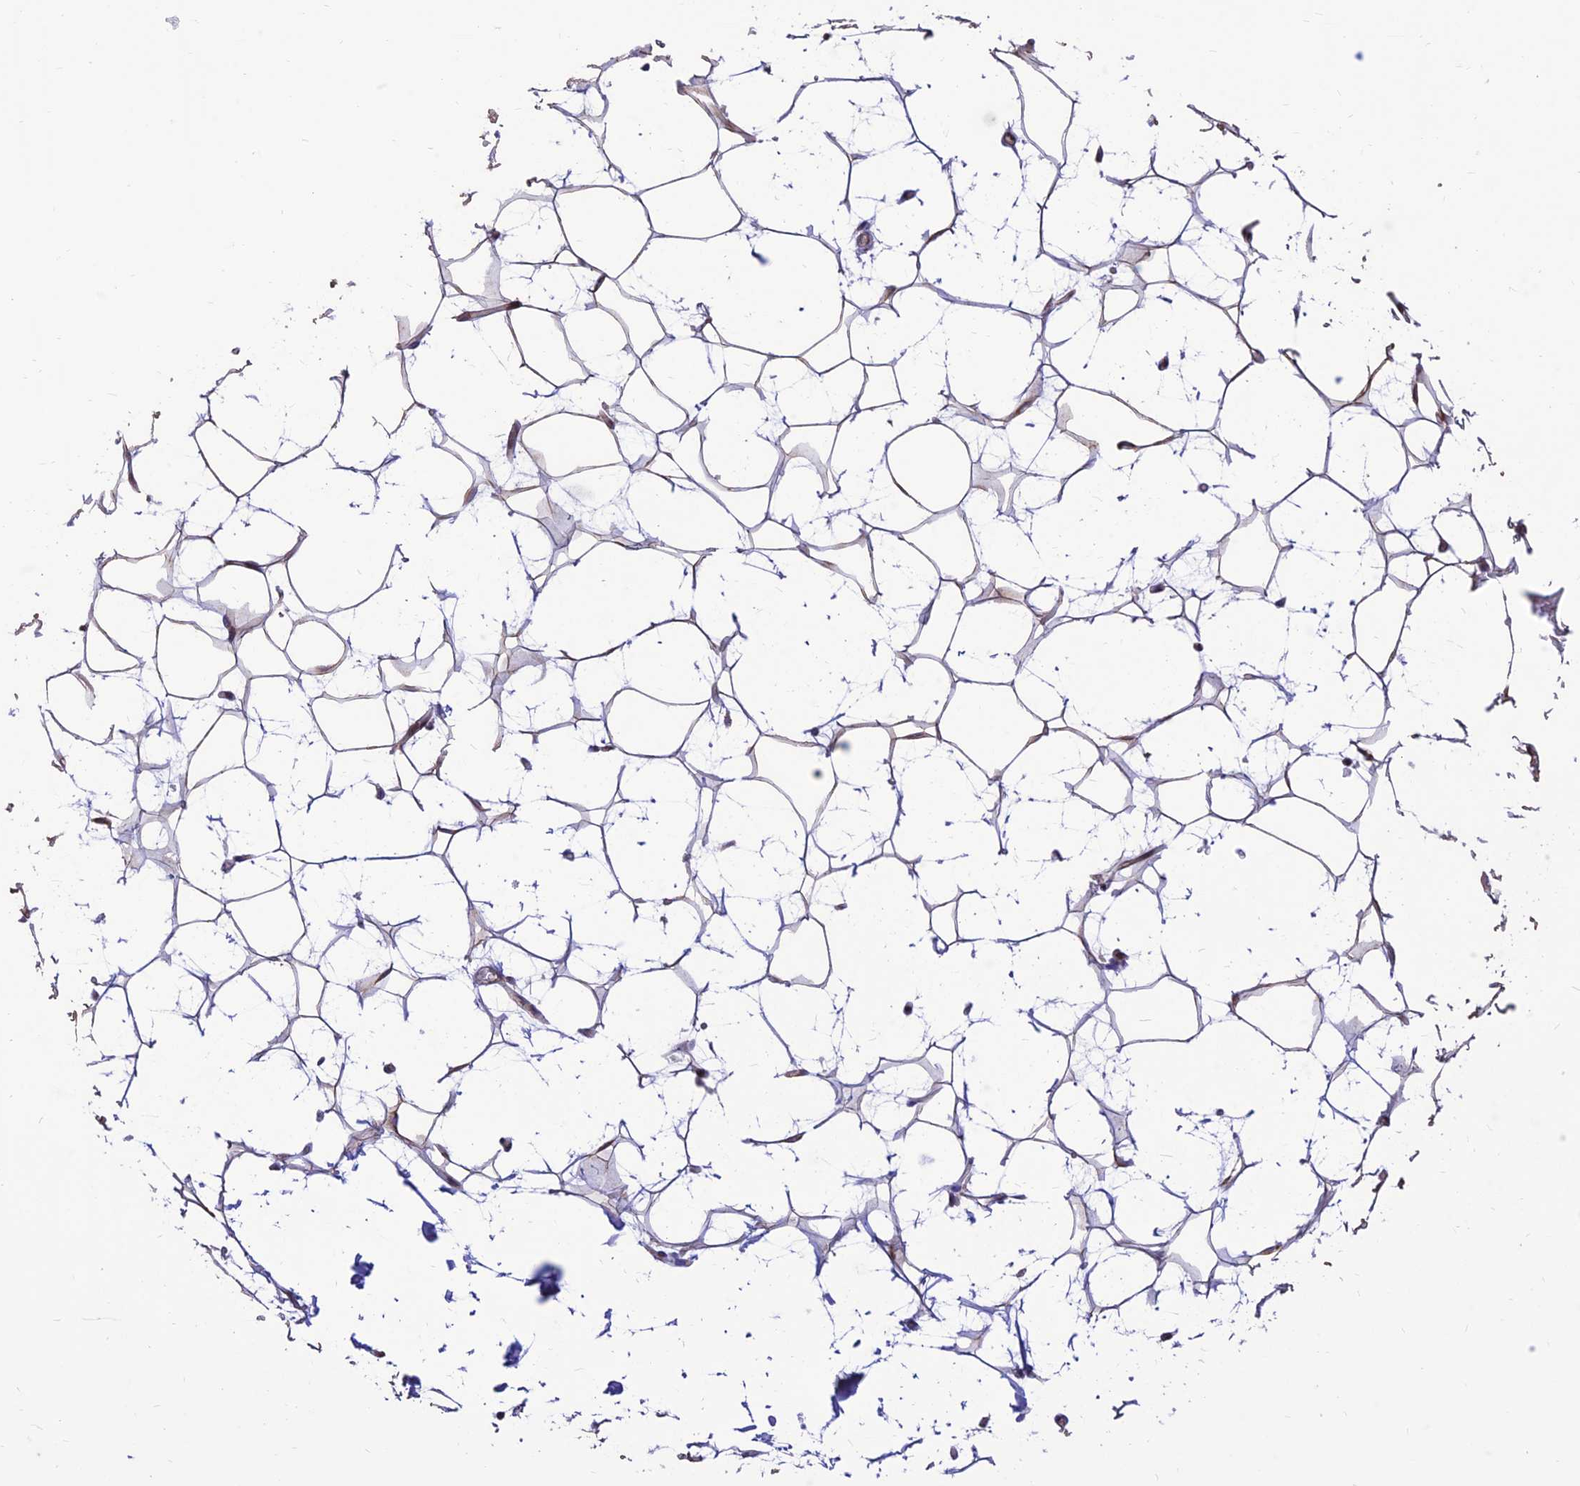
{"staining": {"intensity": "moderate", "quantity": ">75%", "location": "nuclear"}, "tissue": "adipose tissue", "cell_type": "Adipocytes", "image_type": "normal", "snomed": [{"axis": "morphology", "description": "Normal tissue, NOS"}, {"axis": "topography", "description": "Breast"}], "caption": "Adipose tissue was stained to show a protein in brown. There is medium levels of moderate nuclear positivity in about >75% of adipocytes. (Brightfield microscopy of DAB IHC at high magnification).", "gene": "FAM186B", "patient": {"sex": "female", "age": 26}}